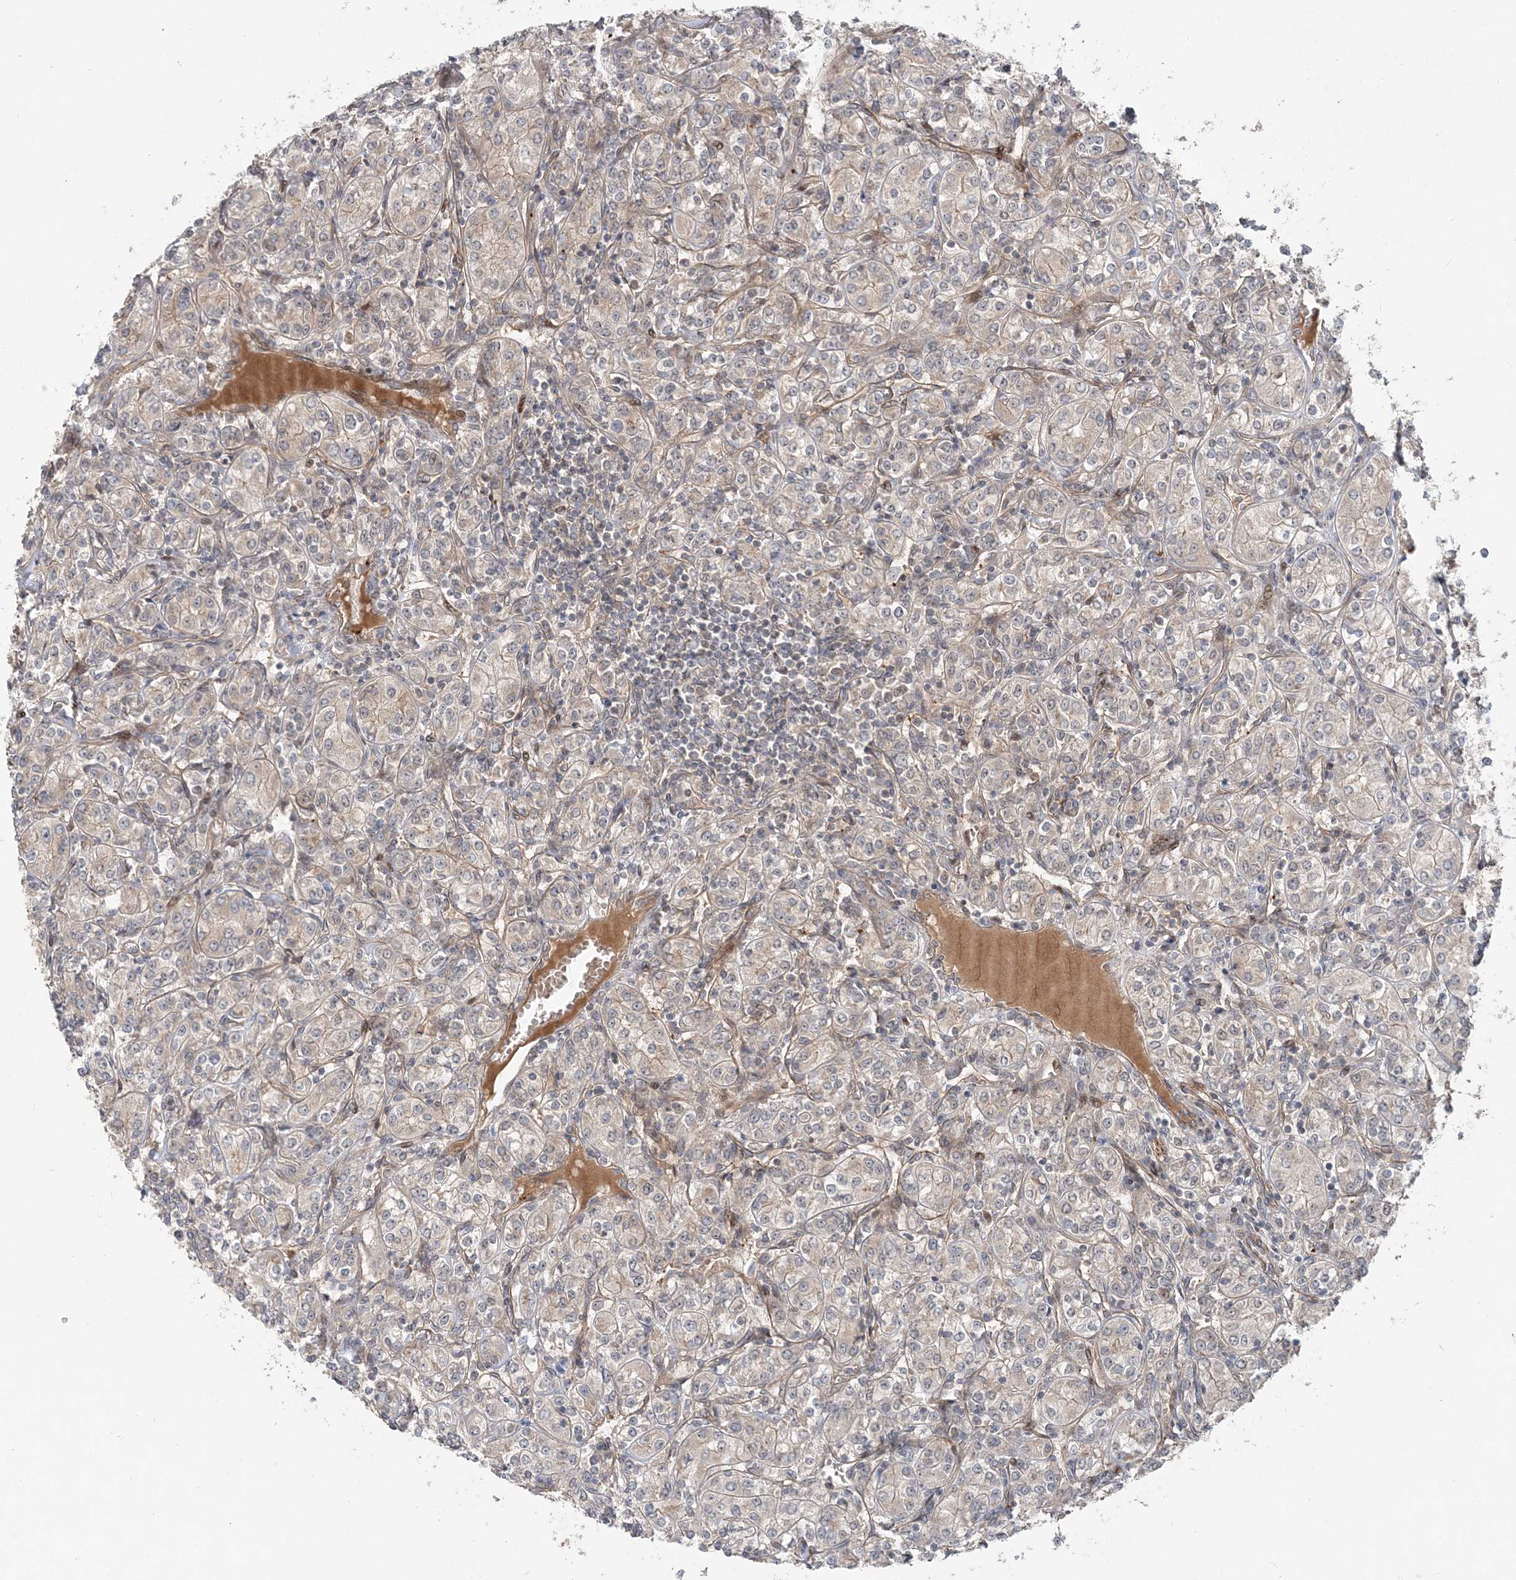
{"staining": {"intensity": "negative", "quantity": "none", "location": "none"}, "tissue": "renal cancer", "cell_type": "Tumor cells", "image_type": "cancer", "snomed": [{"axis": "morphology", "description": "Adenocarcinoma, NOS"}, {"axis": "topography", "description": "Kidney"}], "caption": "High magnification brightfield microscopy of renal cancer stained with DAB (brown) and counterstained with hematoxylin (blue): tumor cells show no significant staining.", "gene": "GEMIN5", "patient": {"sex": "male", "age": 77}}